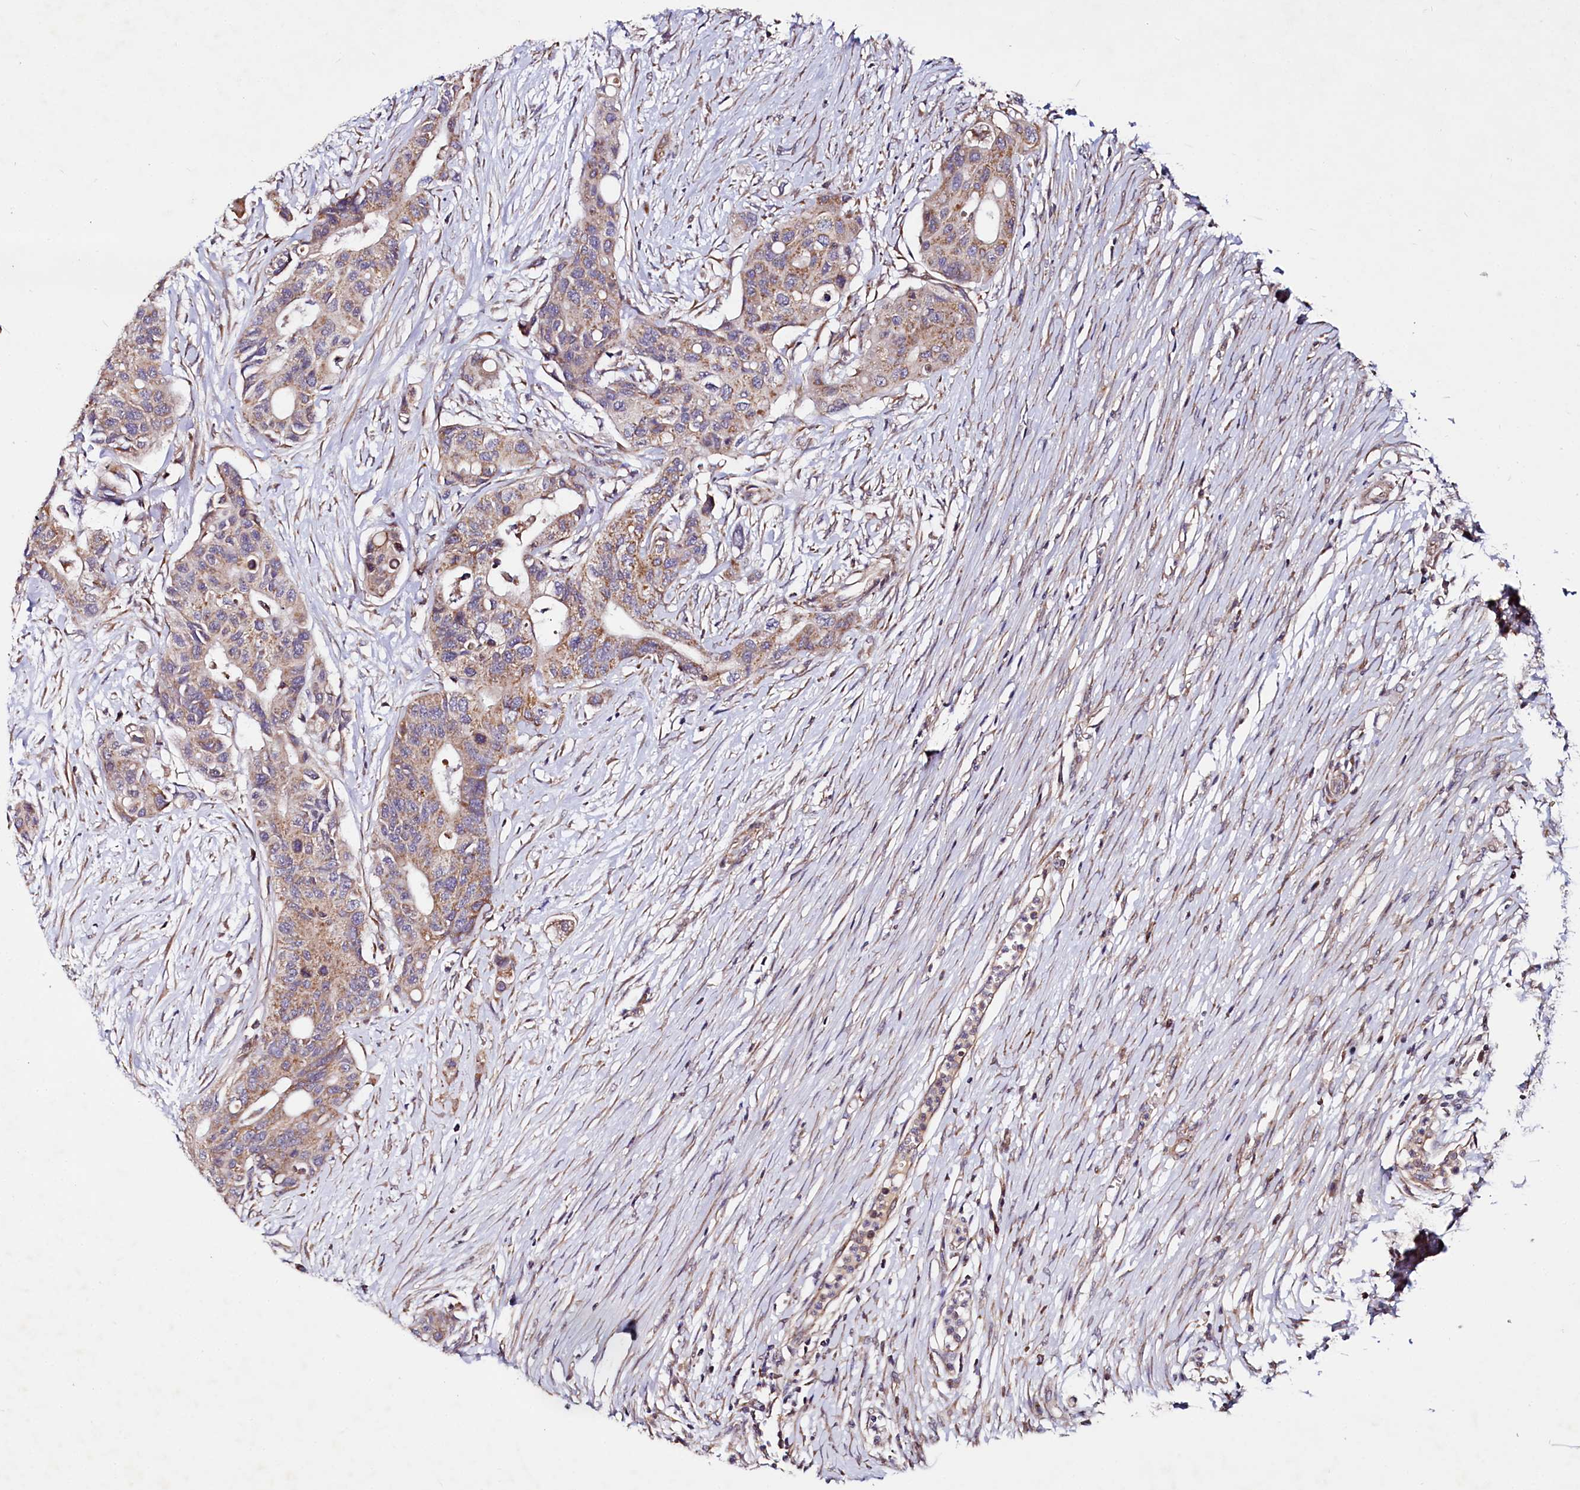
{"staining": {"intensity": "moderate", "quantity": ">75%", "location": "cytoplasmic/membranous"}, "tissue": "colorectal cancer", "cell_type": "Tumor cells", "image_type": "cancer", "snomed": [{"axis": "morphology", "description": "Adenocarcinoma, NOS"}, {"axis": "topography", "description": "Colon"}], "caption": "Colorectal cancer (adenocarcinoma) was stained to show a protein in brown. There is medium levels of moderate cytoplasmic/membranous positivity in approximately >75% of tumor cells.", "gene": "SPRYD3", "patient": {"sex": "male", "age": 77}}